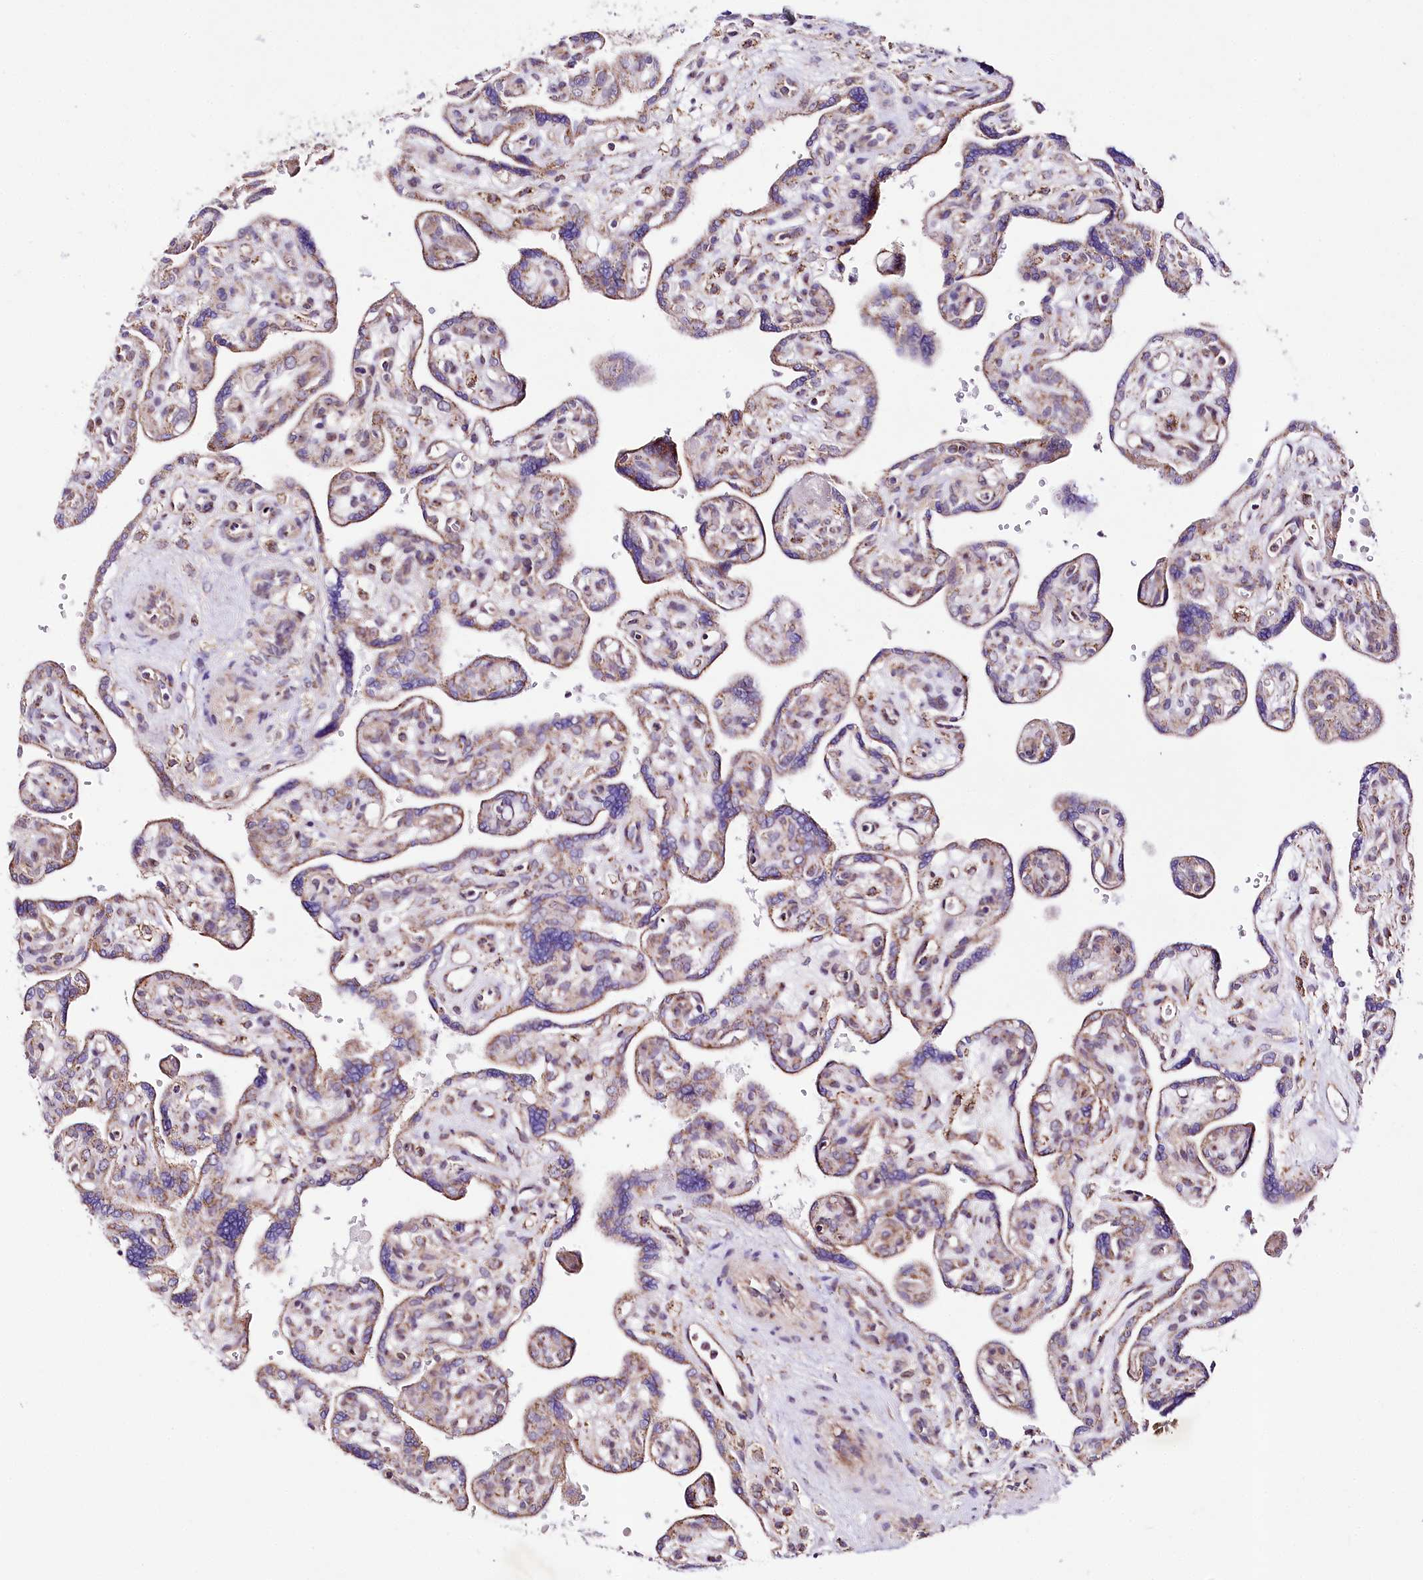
{"staining": {"intensity": "weak", "quantity": "25%-75%", "location": "cytoplasmic/membranous"}, "tissue": "placenta", "cell_type": "Trophoblastic cells", "image_type": "normal", "snomed": [{"axis": "morphology", "description": "Normal tissue, NOS"}, {"axis": "topography", "description": "Placenta"}], "caption": "A micrograph showing weak cytoplasmic/membranous positivity in approximately 25%-75% of trophoblastic cells in normal placenta, as visualized by brown immunohistochemical staining.", "gene": "ATE1", "patient": {"sex": "female", "age": 39}}